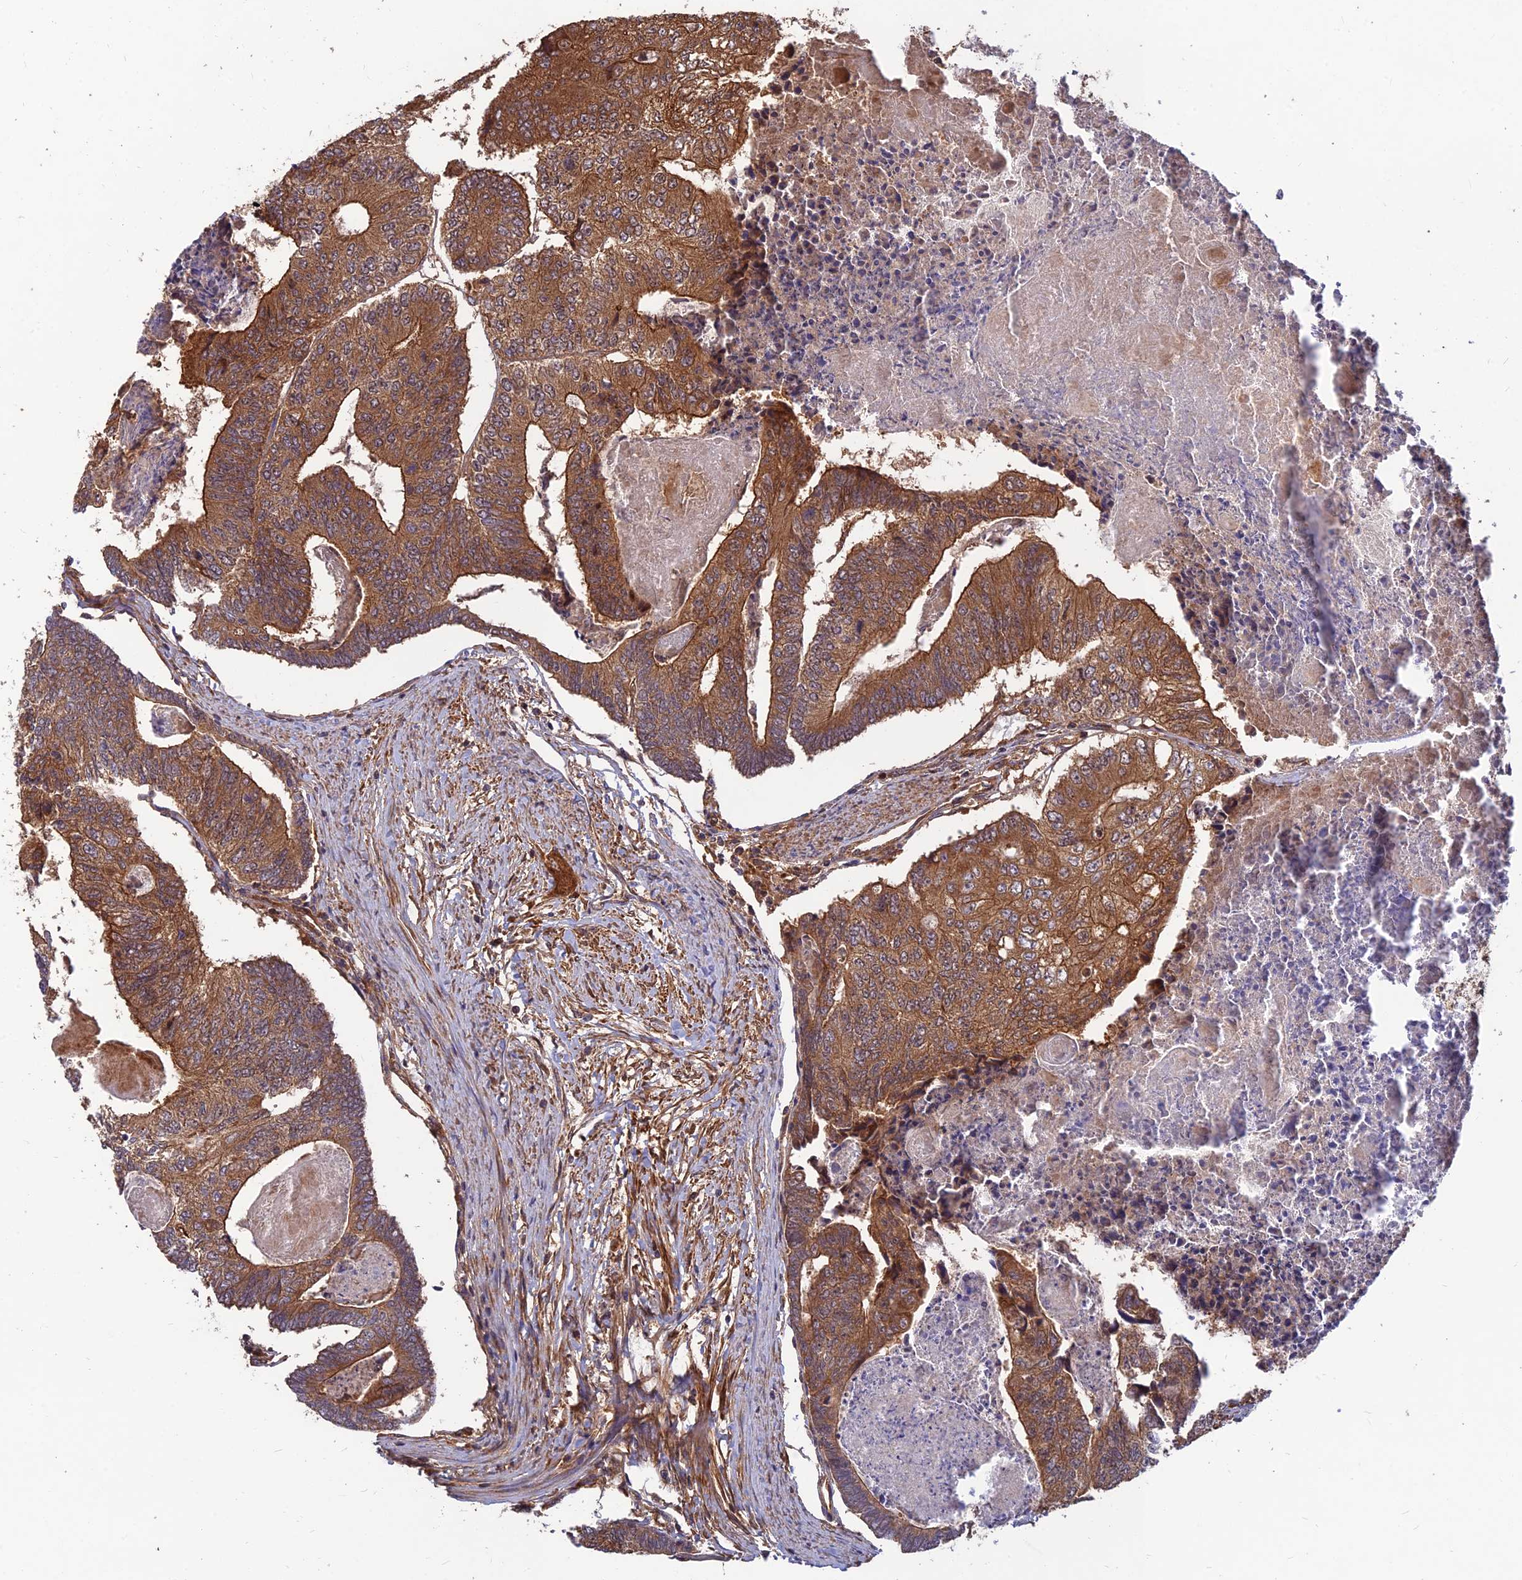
{"staining": {"intensity": "moderate", "quantity": ">75%", "location": "cytoplasmic/membranous"}, "tissue": "colorectal cancer", "cell_type": "Tumor cells", "image_type": "cancer", "snomed": [{"axis": "morphology", "description": "Adenocarcinoma, NOS"}, {"axis": "topography", "description": "Colon"}], "caption": "Moderate cytoplasmic/membranous staining for a protein is identified in approximately >75% of tumor cells of colorectal adenocarcinoma using immunohistochemistry (IHC).", "gene": "RELCH", "patient": {"sex": "female", "age": 67}}